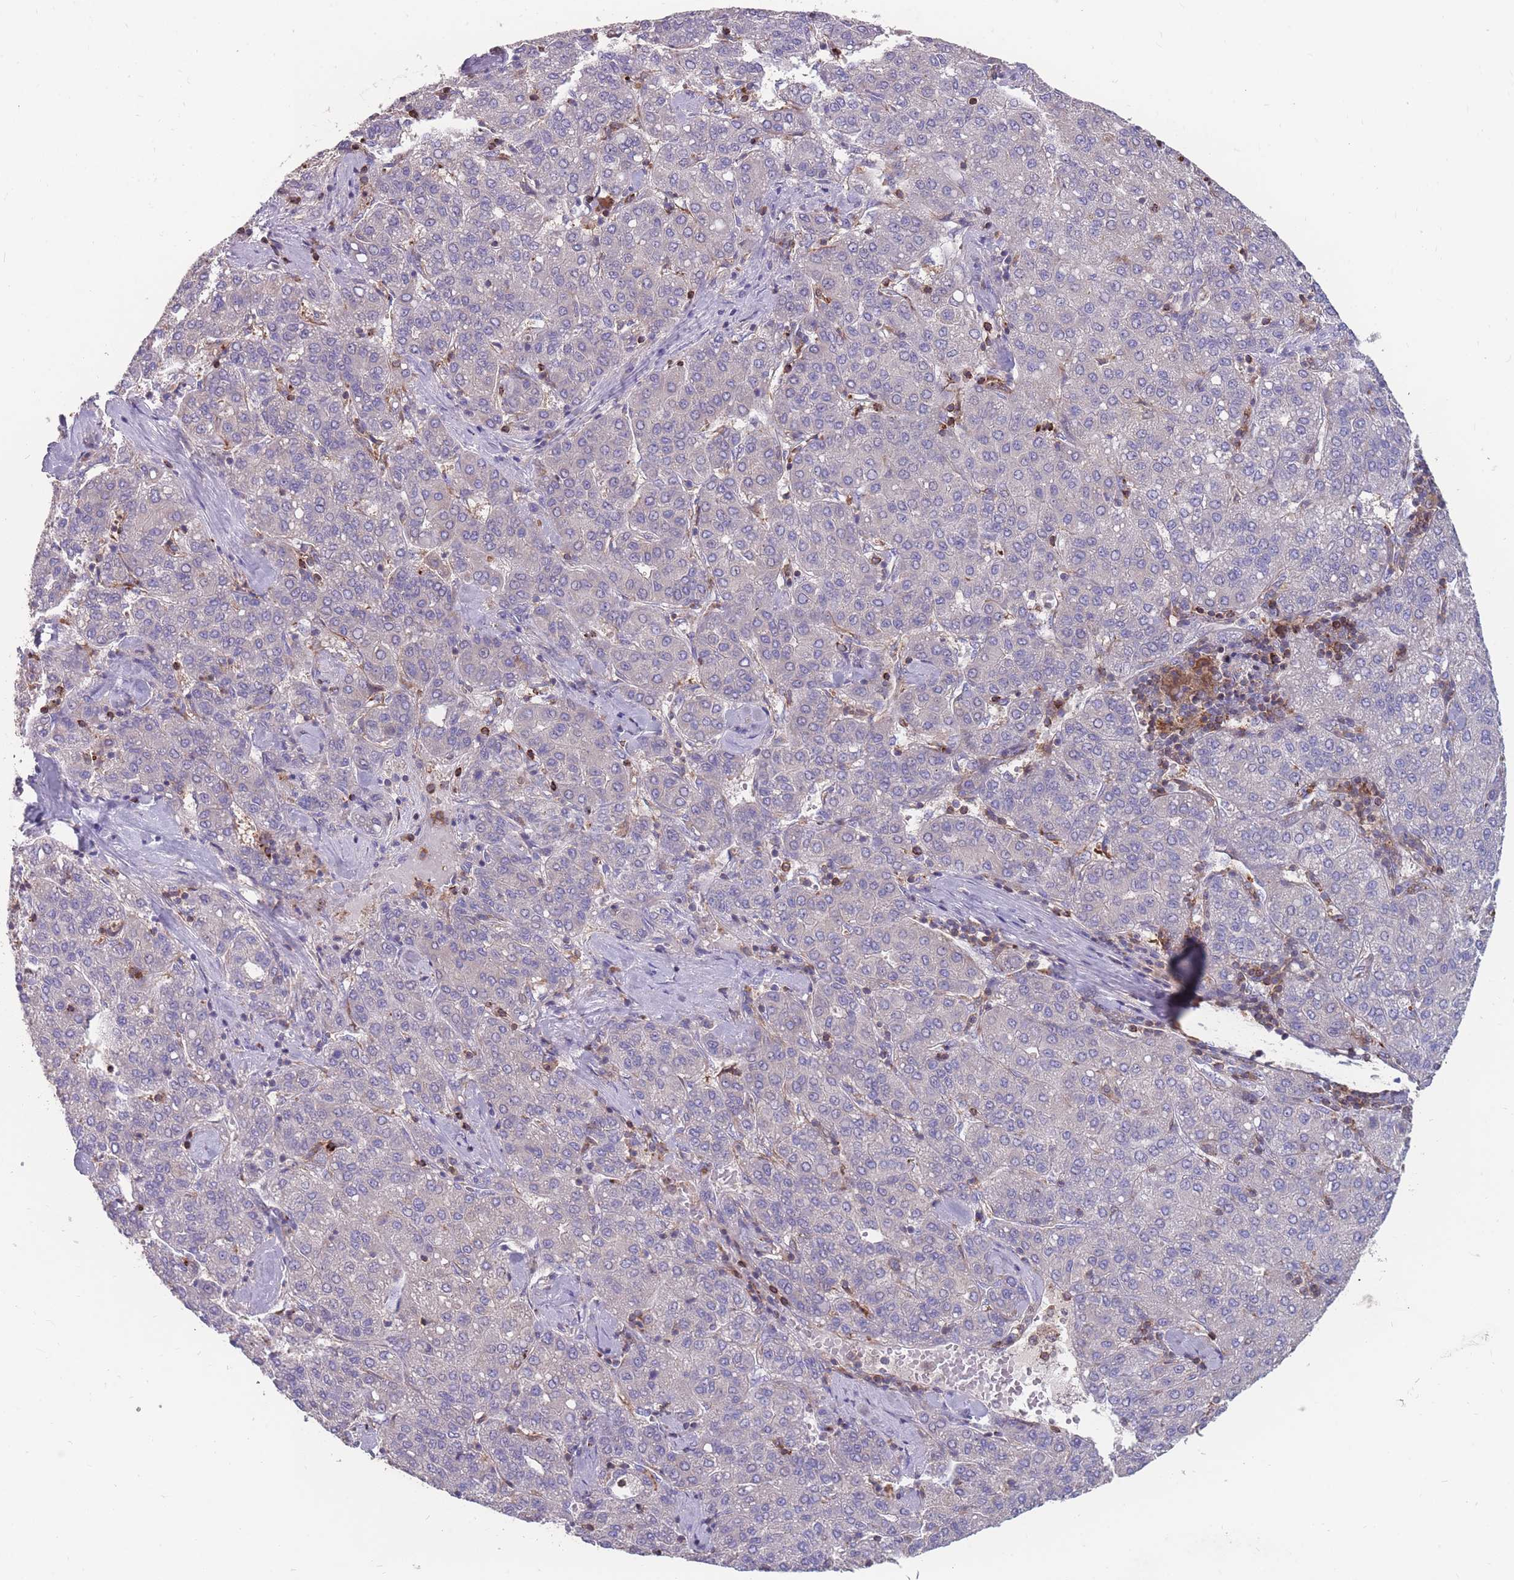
{"staining": {"intensity": "negative", "quantity": "none", "location": "none"}, "tissue": "liver cancer", "cell_type": "Tumor cells", "image_type": "cancer", "snomed": [{"axis": "morphology", "description": "Carcinoma, Hepatocellular, NOS"}, {"axis": "topography", "description": "Liver"}], "caption": "Immunohistochemistry of hepatocellular carcinoma (liver) exhibits no staining in tumor cells. (DAB immunohistochemistry (IHC) with hematoxylin counter stain).", "gene": "CD33", "patient": {"sex": "male", "age": 65}}